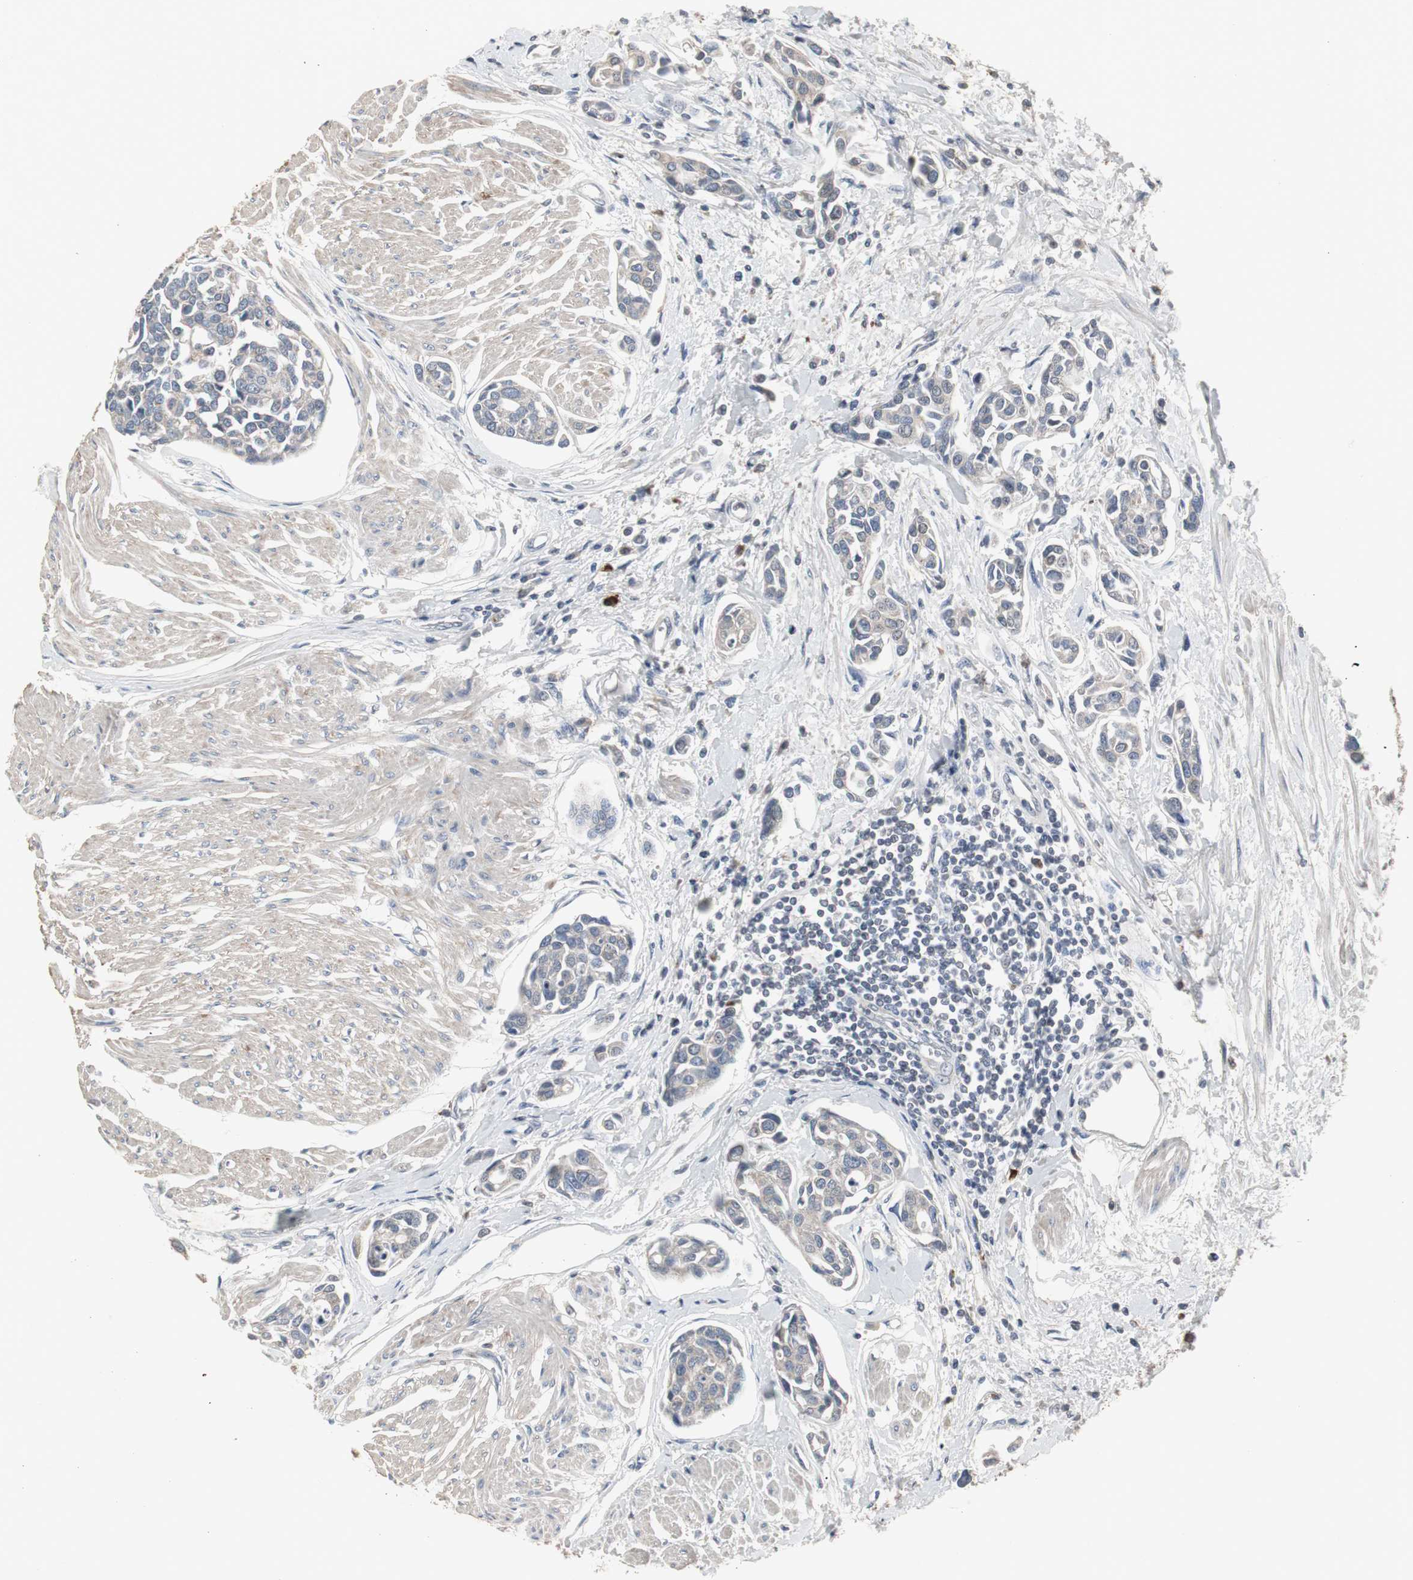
{"staining": {"intensity": "weak", "quantity": ">75%", "location": "cytoplasmic/membranous"}, "tissue": "urothelial cancer", "cell_type": "Tumor cells", "image_type": "cancer", "snomed": [{"axis": "morphology", "description": "Urothelial carcinoma, High grade"}, {"axis": "topography", "description": "Urinary bladder"}], "caption": "IHC (DAB (3,3'-diaminobenzidine)) staining of urothelial cancer shows weak cytoplasmic/membranous protein staining in approximately >75% of tumor cells. The staining was performed using DAB (3,3'-diaminobenzidine) to visualize the protein expression in brown, while the nuclei were stained in blue with hematoxylin (Magnification: 20x).", "gene": "ACAA1", "patient": {"sex": "male", "age": 78}}